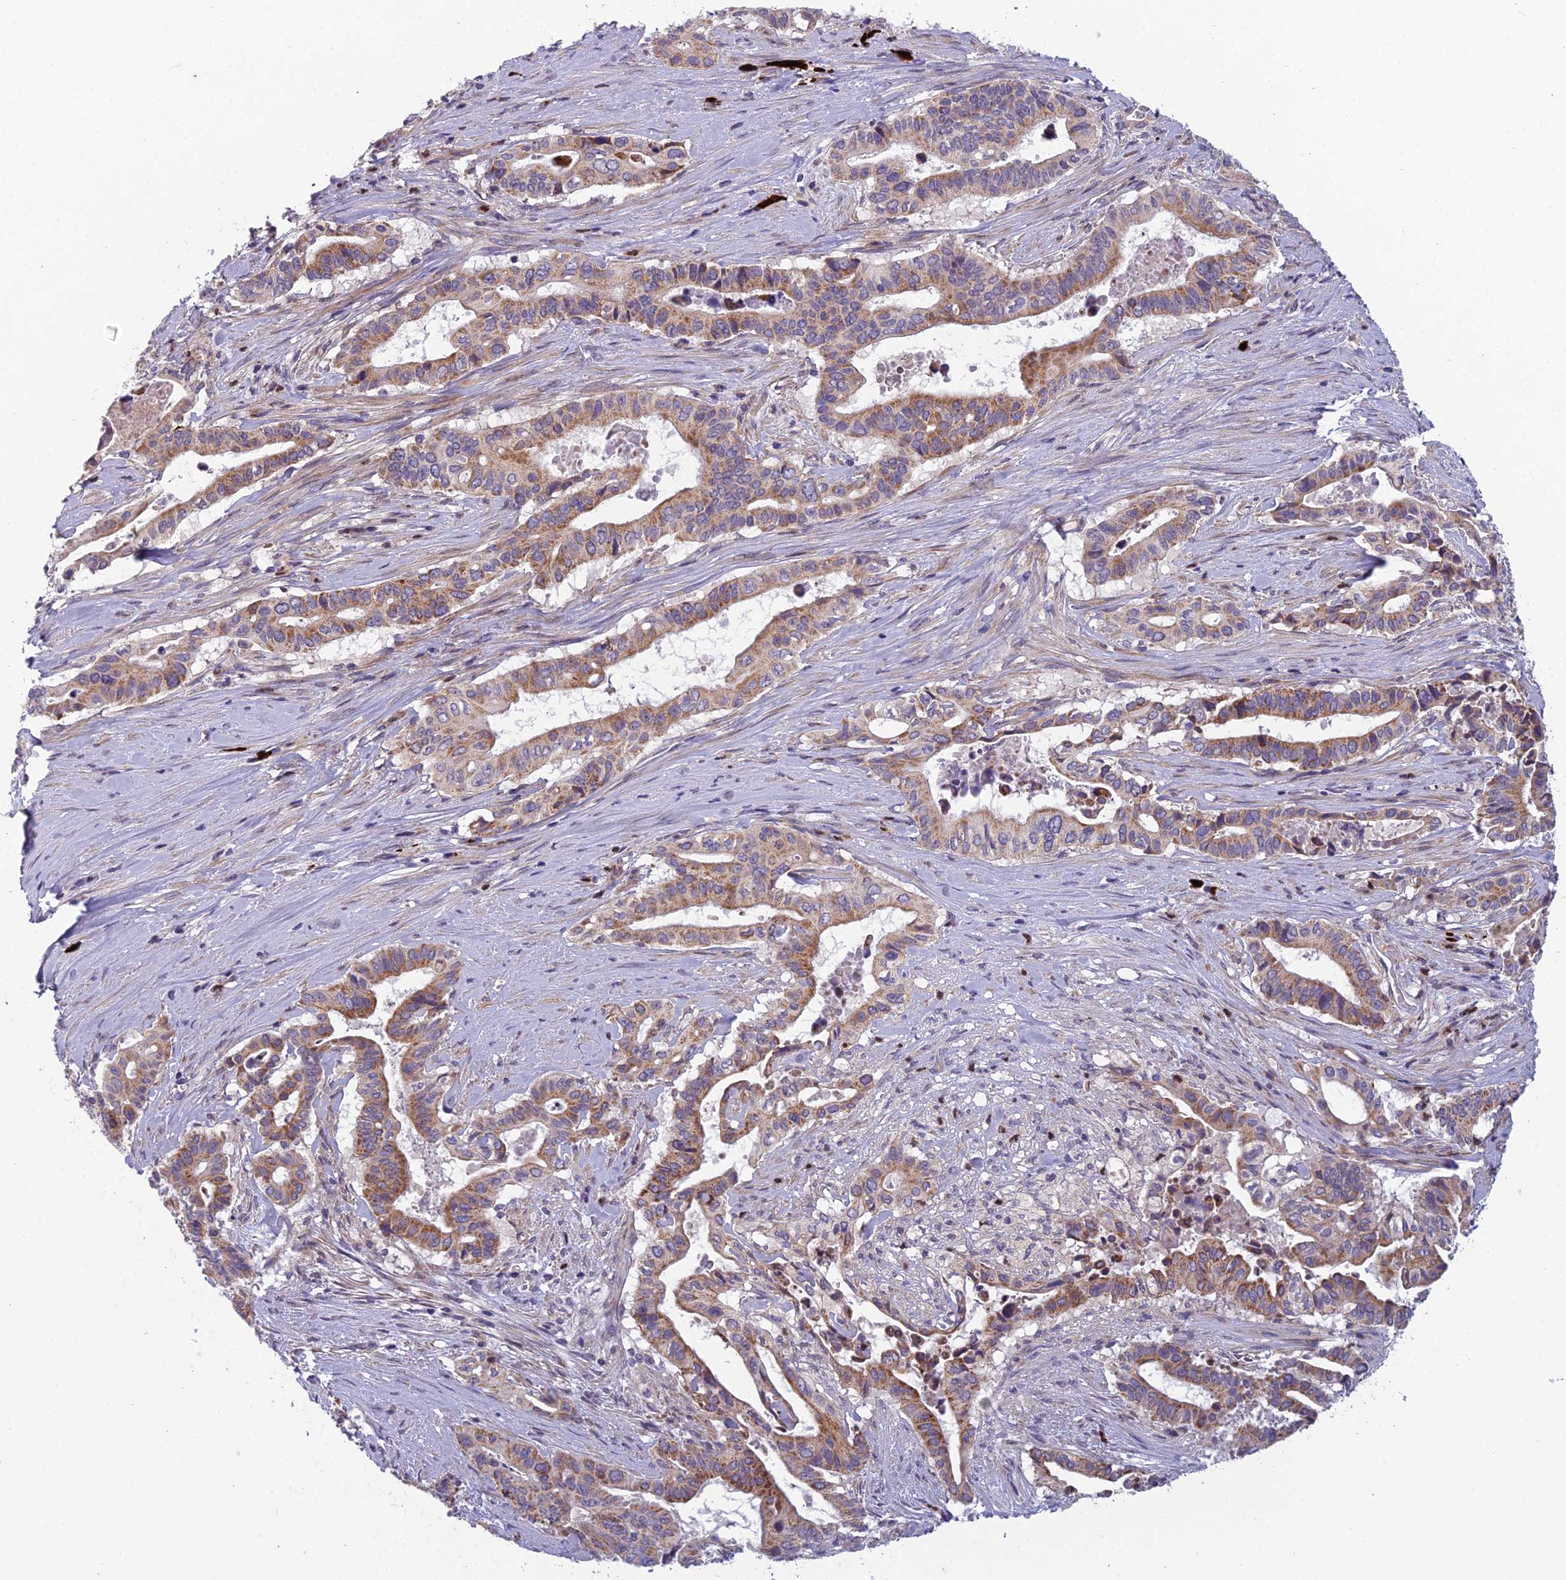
{"staining": {"intensity": "moderate", "quantity": ">75%", "location": "cytoplasmic/membranous"}, "tissue": "pancreatic cancer", "cell_type": "Tumor cells", "image_type": "cancer", "snomed": [{"axis": "morphology", "description": "Adenocarcinoma, NOS"}, {"axis": "topography", "description": "Pancreas"}], "caption": "Moderate cytoplasmic/membranous positivity for a protein is appreciated in approximately >75% of tumor cells of adenocarcinoma (pancreatic) using immunohistochemistry.", "gene": "ENSG00000188897", "patient": {"sex": "female", "age": 77}}